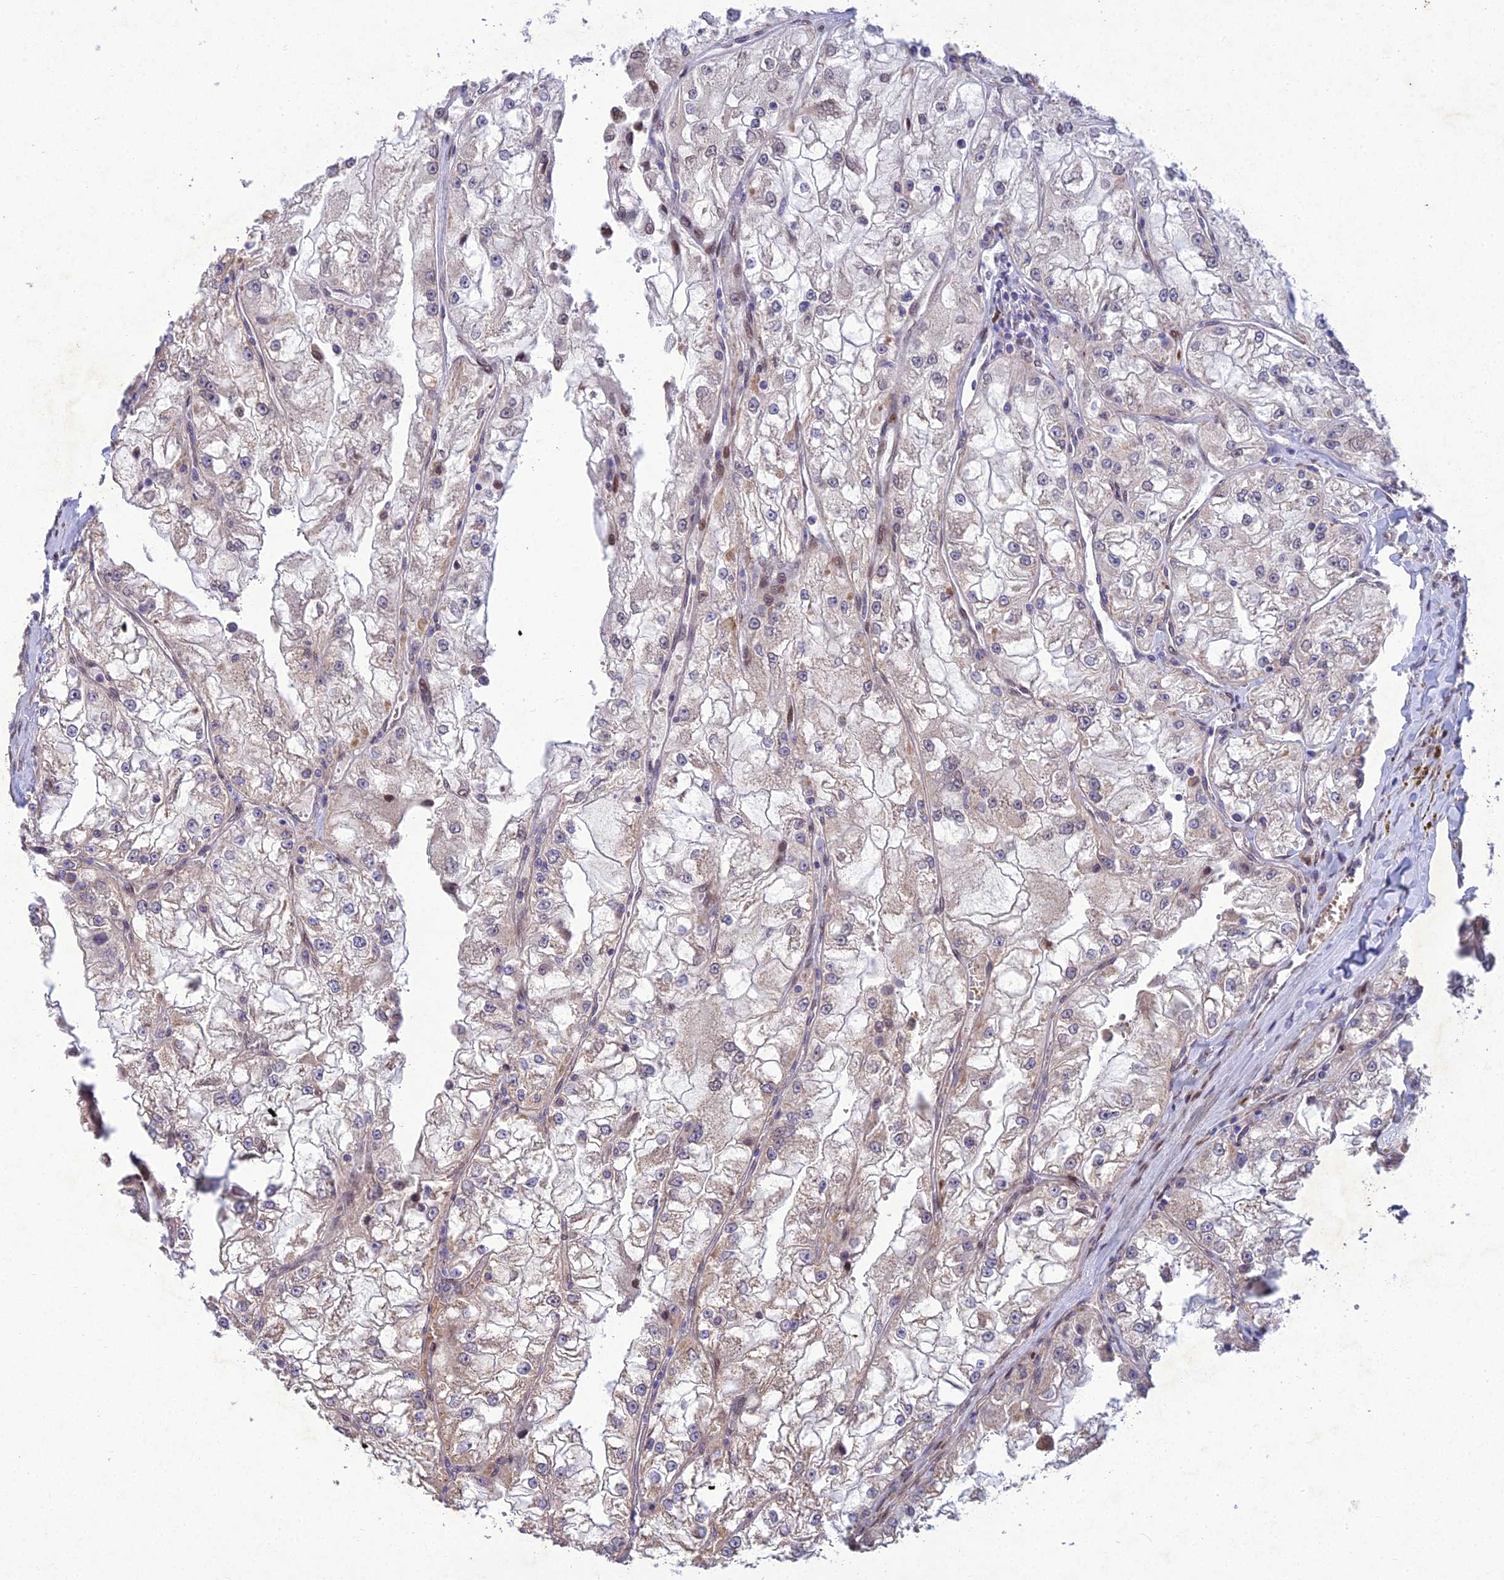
{"staining": {"intensity": "weak", "quantity": "<25%", "location": "nuclear"}, "tissue": "renal cancer", "cell_type": "Tumor cells", "image_type": "cancer", "snomed": [{"axis": "morphology", "description": "Adenocarcinoma, NOS"}, {"axis": "topography", "description": "Kidney"}], "caption": "Renal cancer was stained to show a protein in brown. There is no significant expression in tumor cells.", "gene": "MGAT2", "patient": {"sex": "female", "age": 72}}